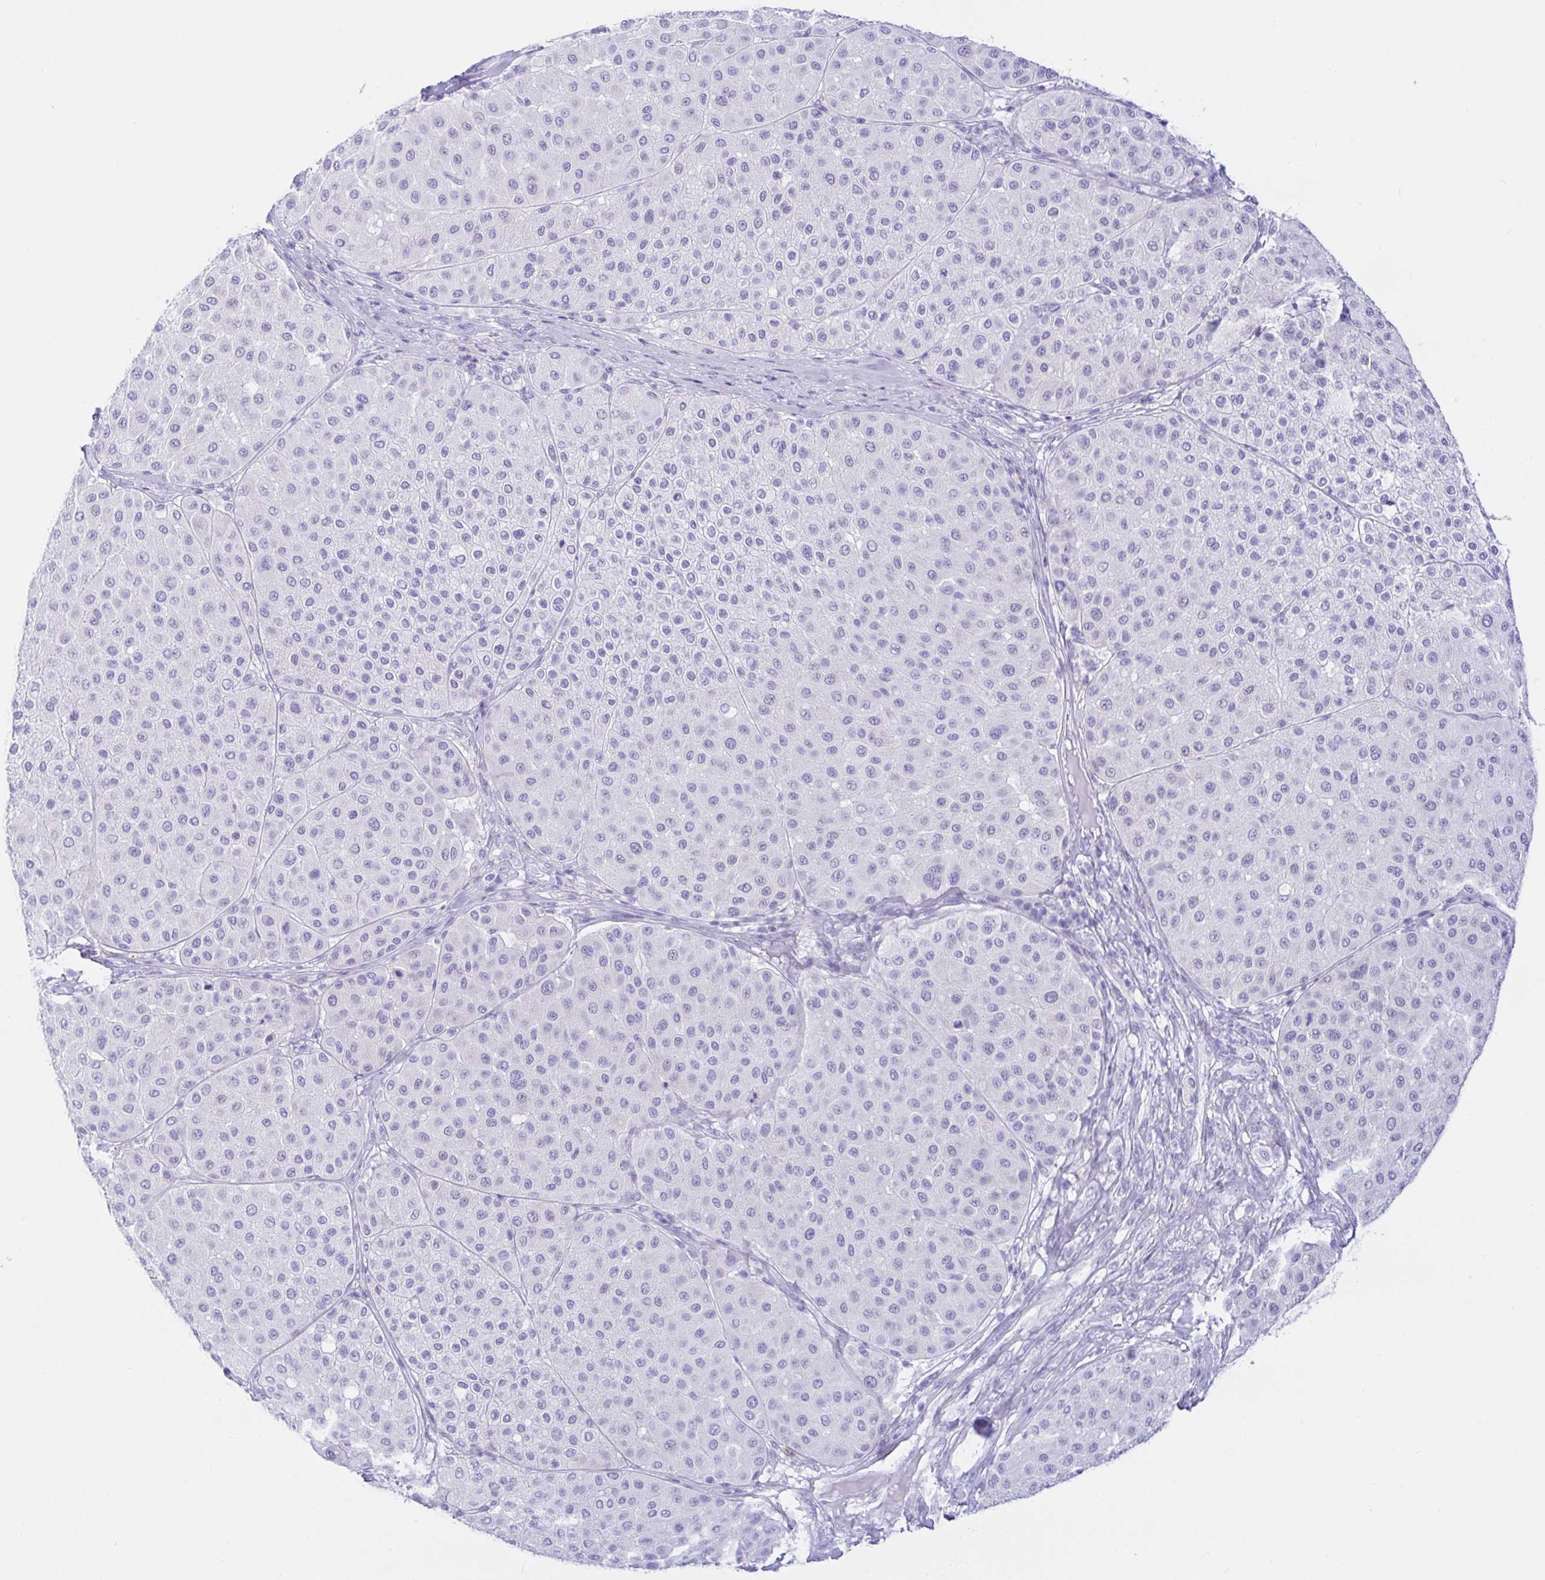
{"staining": {"intensity": "negative", "quantity": "none", "location": "none"}, "tissue": "melanoma", "cell_type": "Tumor cells", "image_type": "cancer", "snomed": [{"axis": "morphology", "description": "Malignant melanoma, Metastatic site"}, {"axis": "topography", "description": "Smooth muscle"}], "caption": "High magnification brightfield microscopy of melanoma stained with DAB (brown) and counterstained with hematoxylin (blue): tumor cells show no significant positivity.", "gene": "PAX8", "patient": {"sex": "male", "age": 41}}